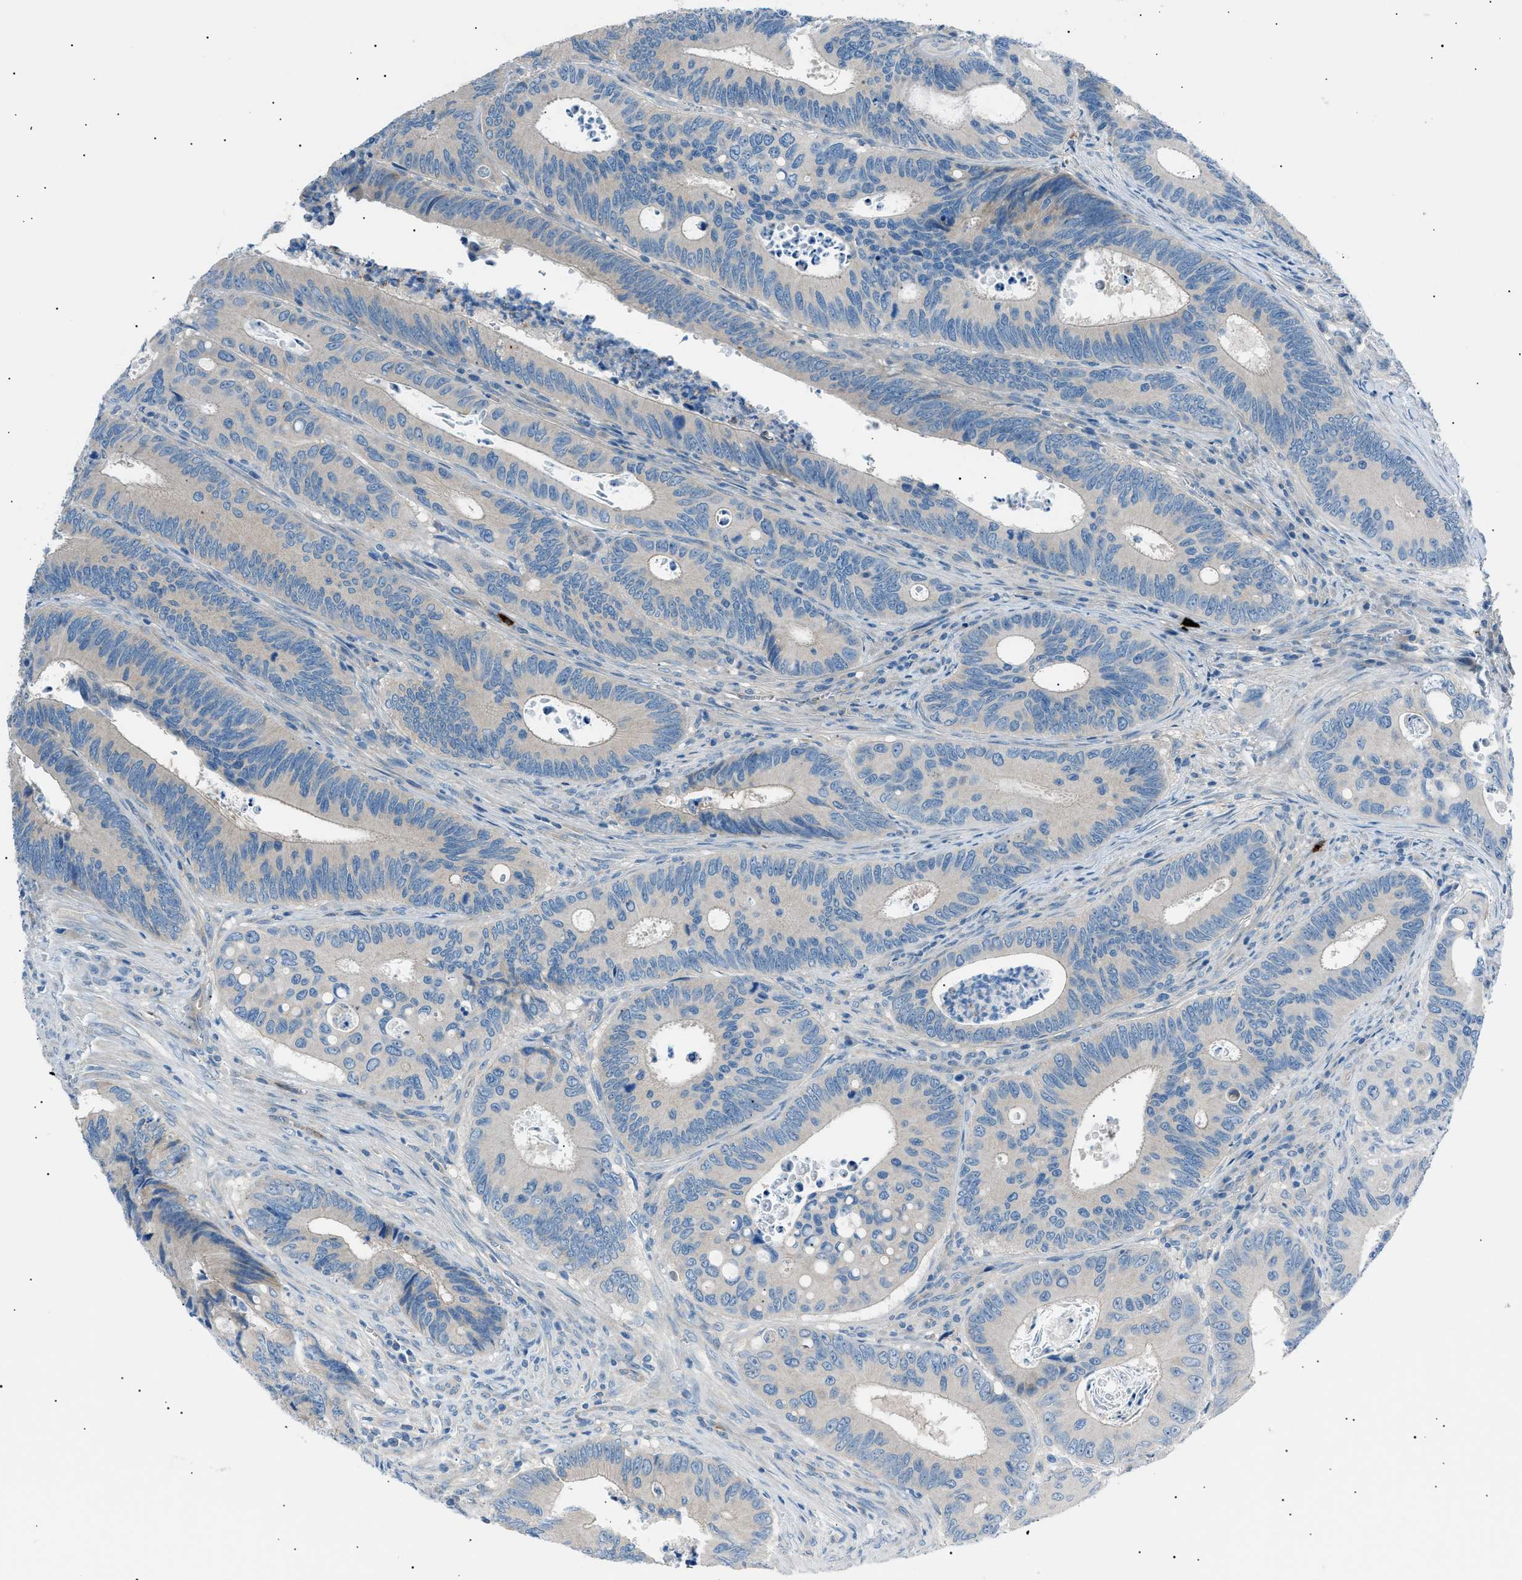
{"staining": {"intensity": "negative", "quantity": "none", "location": "none"}, "tissue": "colorectal cancer", "cell_type": "Tumor cells", "image_type": "cancer", "snomed": [{"axis": "morphology", "description": "Inflammation, NOS"}, {"axis": "morphology", "description": "Adenocarcinoma, NOS"}, {"axis": "topography", "description": "Colon"}], "caption": "The image exhibits no significant expression in tumor cells of colorectal adenocarcinoma. (DAB (3,3'-diaminobenzidine) immunohistochemistry (IHC) visualized using brightfield microscopy, high magnification).", "gene": "LRRC37B", "patient": {"sex": "male", "age": 72}}